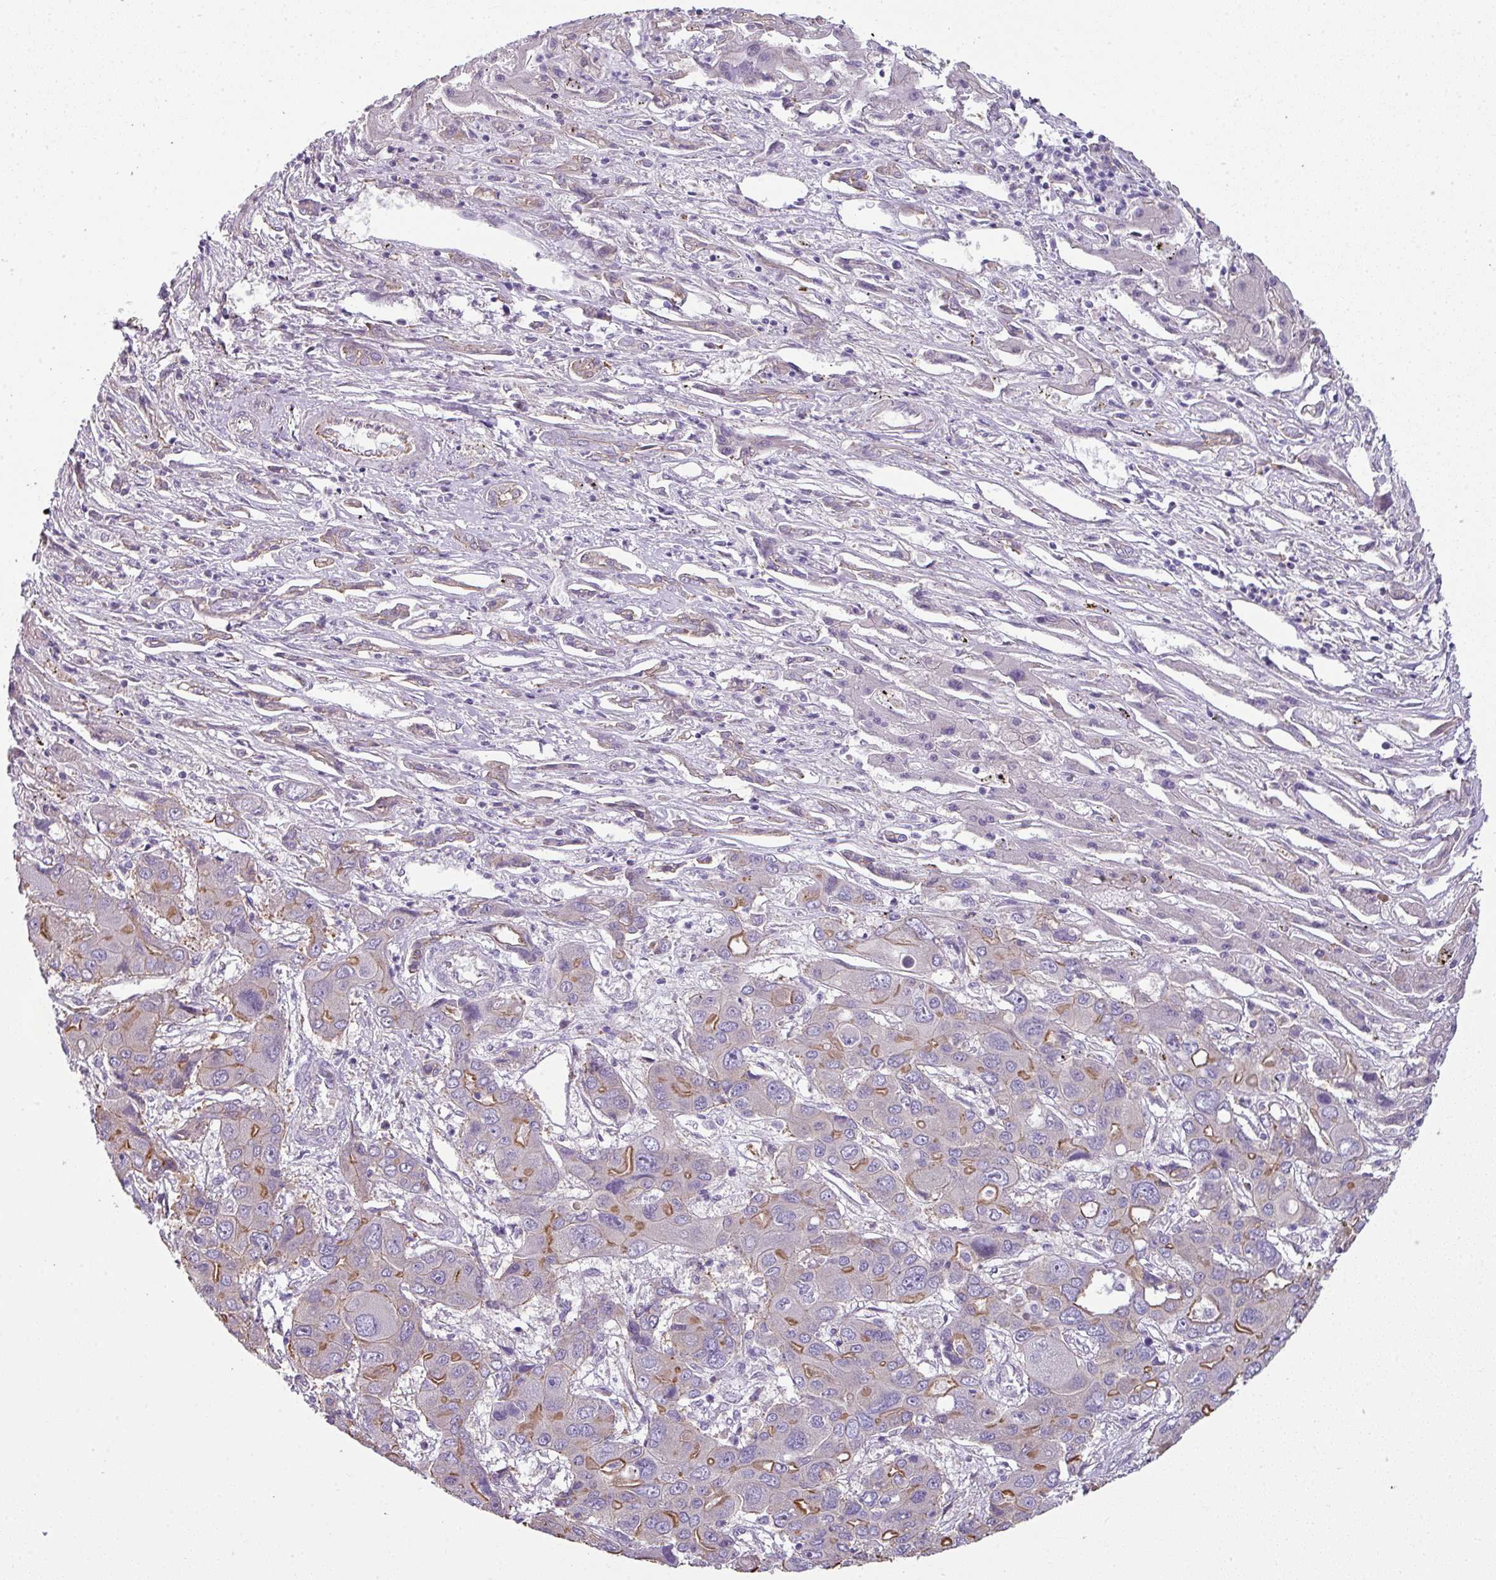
{"staining": {"intensity": "moderate", "quantity": "25%-75%", "location": "cytoplasmic/membranous"}, "tissue": "liver cancer", "cell_type": "Tumor cells", "image_type": "cancer", "snomed": [{"axis": "morphology", "description": "Cholangiocarcinoma"}, {"axis": "topography", "description": "Liver"}], "caption": "A brown stain highlights moderate cytoplasmic/membranous expression of a protein in human liver cancer (cholangiocarcinoma) tumor cells.", "gene": "PALS2", "patient": {"sex": "male", "age": 67}}